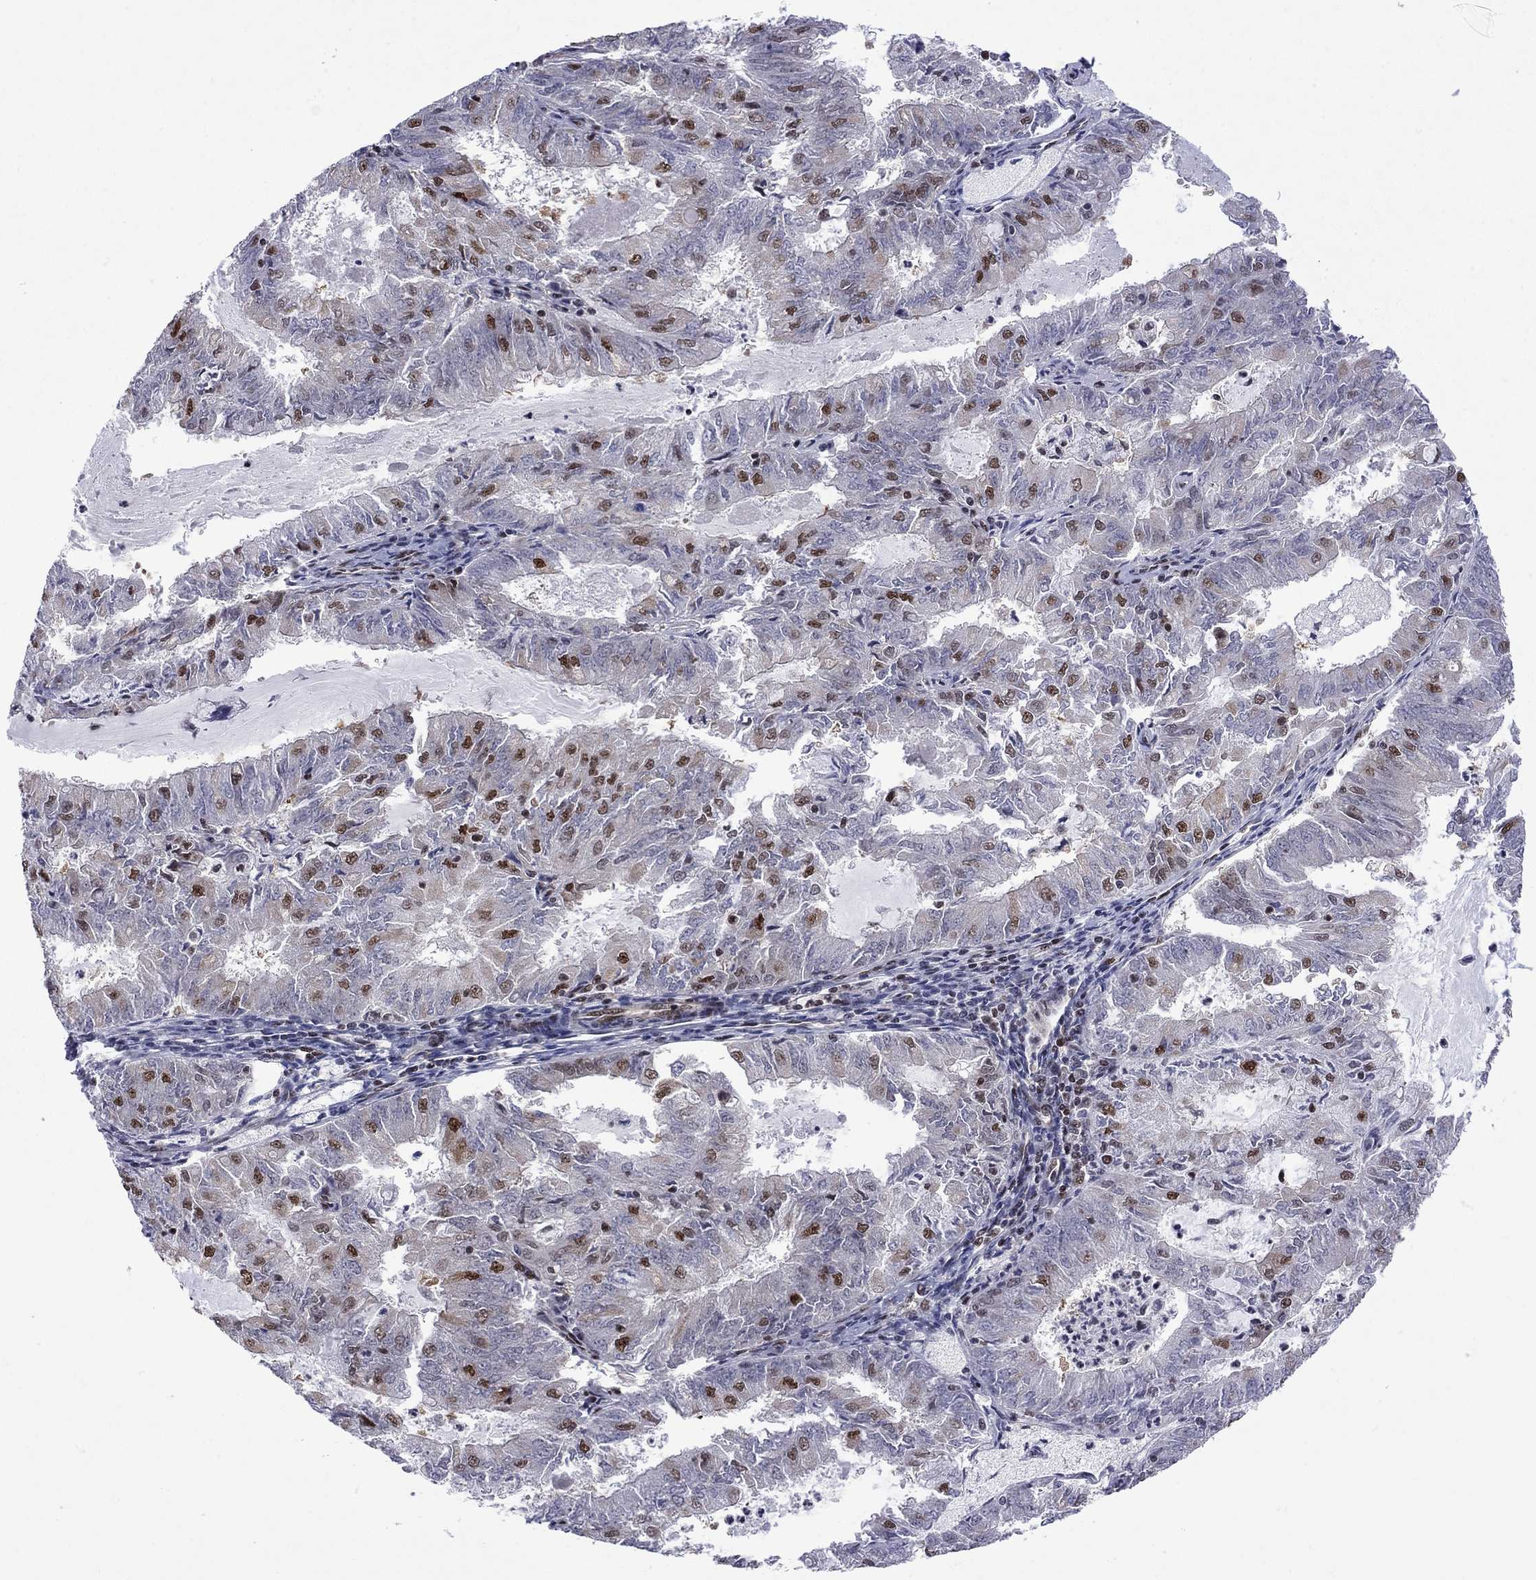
{"staining": {"intensity": "strong", "quantity": "<25%", "location": "nuclear"}, "tissue": "endometrial cancer", "cell_type": "Tumor cells", "image_type": "cancer", "snomed": [{"axis": "morphology", "description": "Adenocarcinoma, NOS"}, {"axis": "topography", "description": "Endometrium"}], "caption": "Adenocarcinoma (endometrial) stained with a protein marker demonstrates strong staining in tumor cells.", "gene": "MED25", "patient": {"sex": "female", "age": 57}}